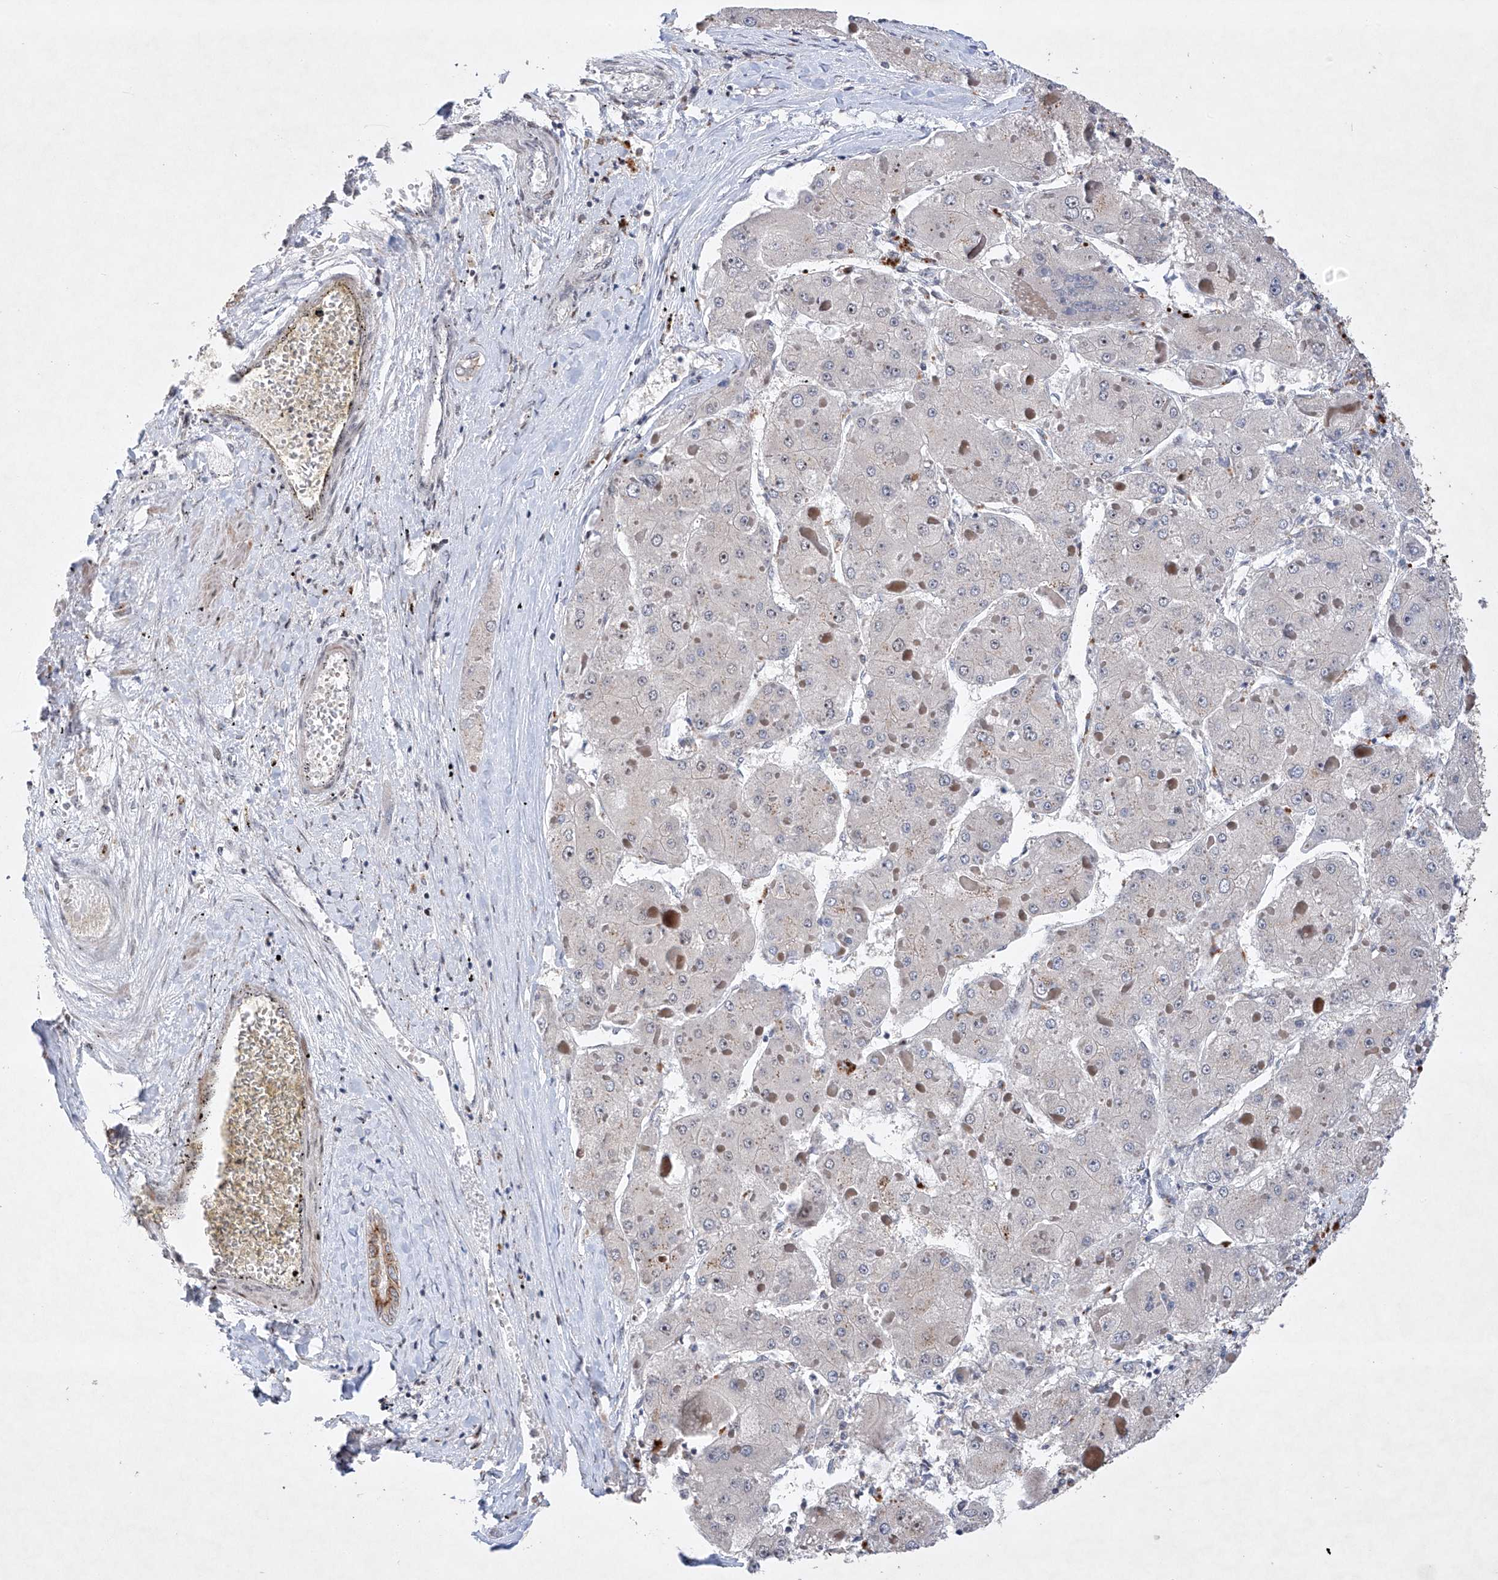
{"staining": {"intensity": "negative", "quantity": "none", "location": "none"}, "tissue": "liver cancer", "cell_type": "Tumor cells", "image_type": "cancer", "snomed": [{"axis": "morphology", "description": "Carcinoma, Hepatocellular, NOS"}, {"axis": "topography", "description": "Liver"}], "caption": "Immunohistochemistry of liver cancer (hepatocellular carcinoma) reveals no expression in tumor cells.", "gene": "AFG1L", "patient": {"sex": "female", "age": 73}}